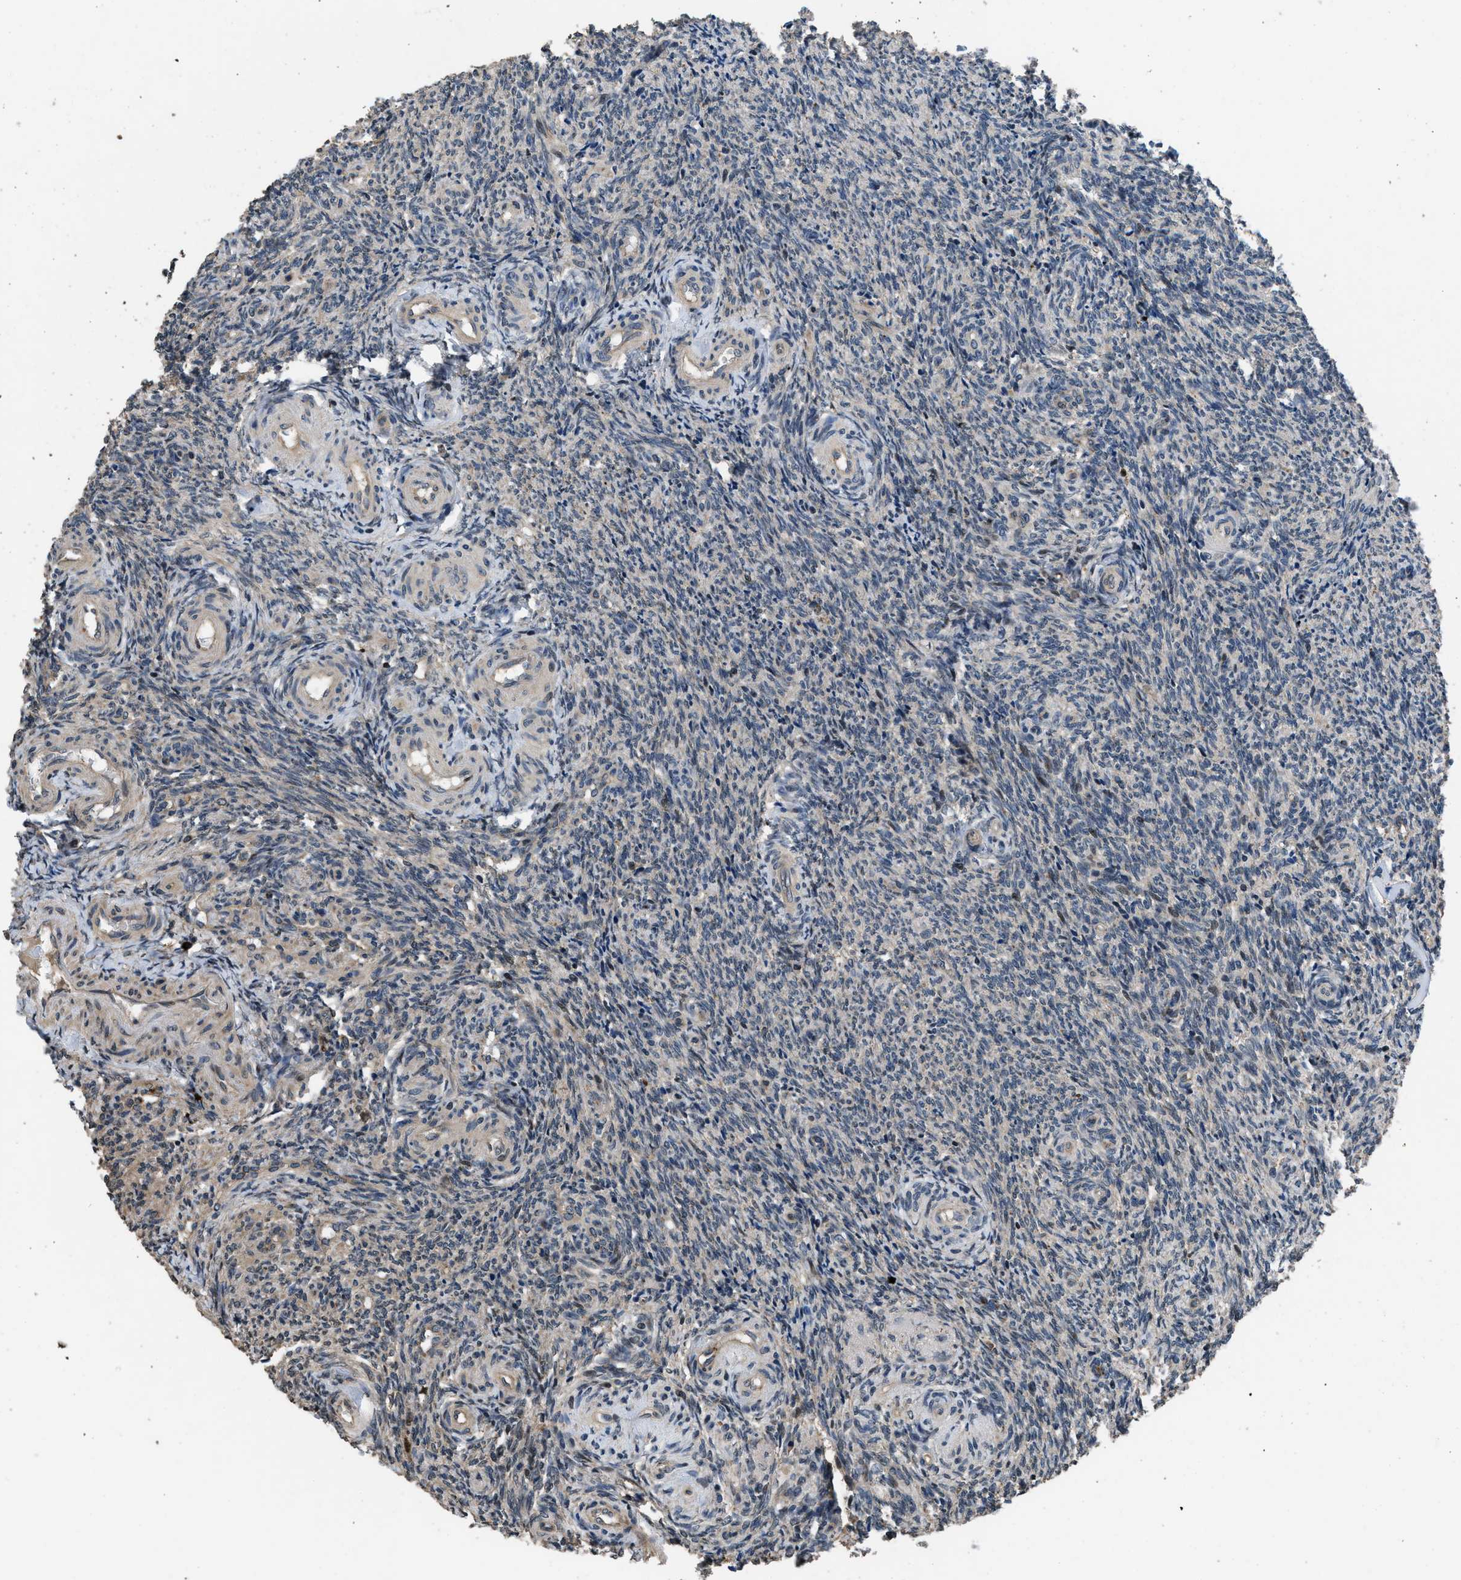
{"staining": {"intensity": "weak", "quantity": "25%-75%", "location": "cytoplasmic/membranous,nuclear"}, "tissue": "ovary", "cell_type": "Ovarian stroma cells", "image_type": "normal", "snomed": [{"axis": "morphology", "description": "Normal tissue, NOS"}, {"axis": "topography", "description": "Ovary"}], "caption": "Weak cytoplasmic/membranous,nuclear positivity for a protein is appreciated in about 25%-75% of ovarian stroma cells of unremarkable ovary using IHC.", "gene": "CTBS", "patient": {"sex": "female", "age": 41}}